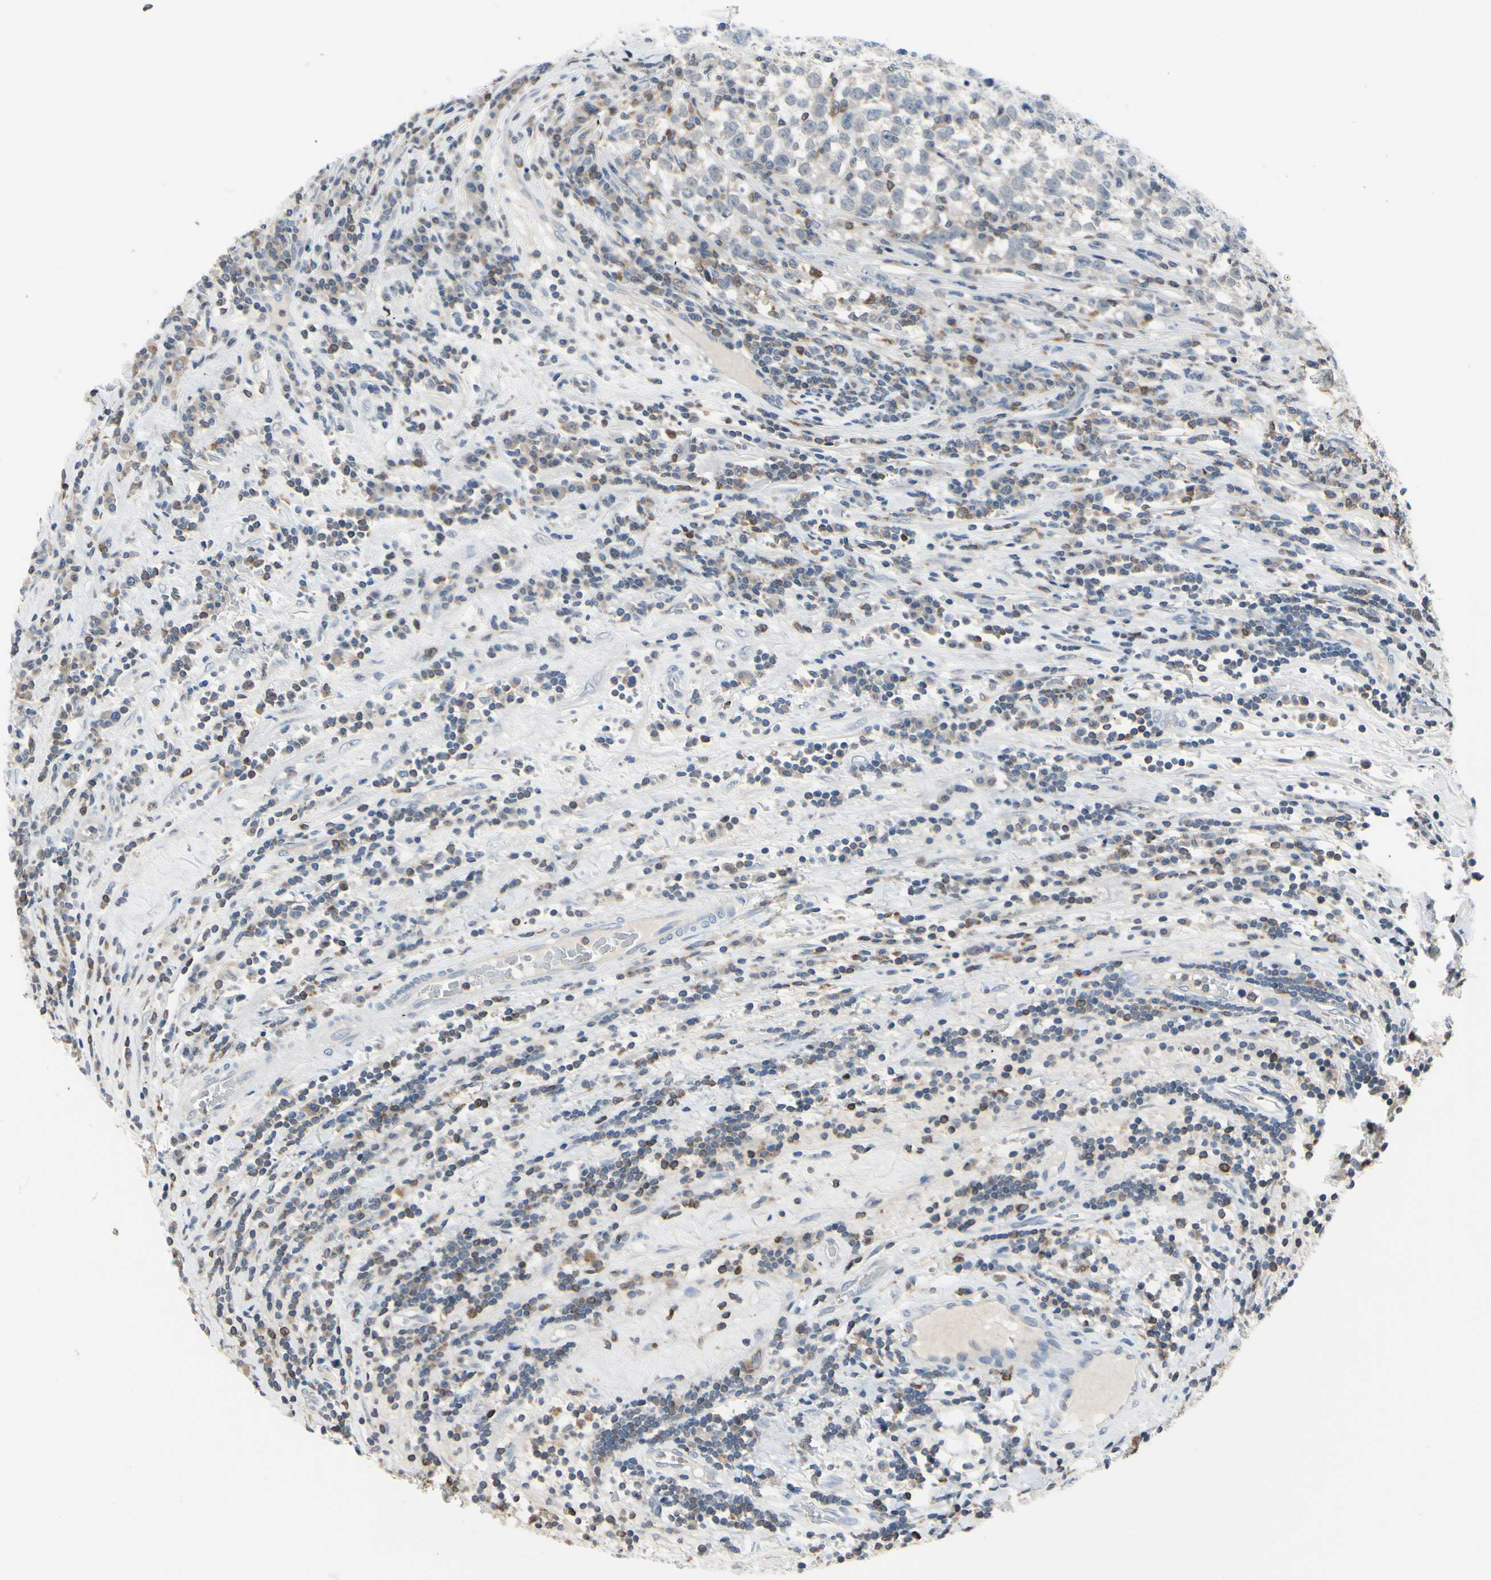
{"staining": {"intensity": "negative", "quantity": "none", "location": "none"}, "tissue": "testis cancer", "cell_type": "Tumor cells", "image_type": "cancer", "snomed": [{"axis": "morphology", "description": "Seminoma, NOS"}, {"axis": "topography", "description": "Testis"}], "caption": "Immunohistochemical staining of human testis cancer shows no significant positivity in tumor cells.", "gene": "NFATC2", "patient": {"sex": "male", "age": 43}}